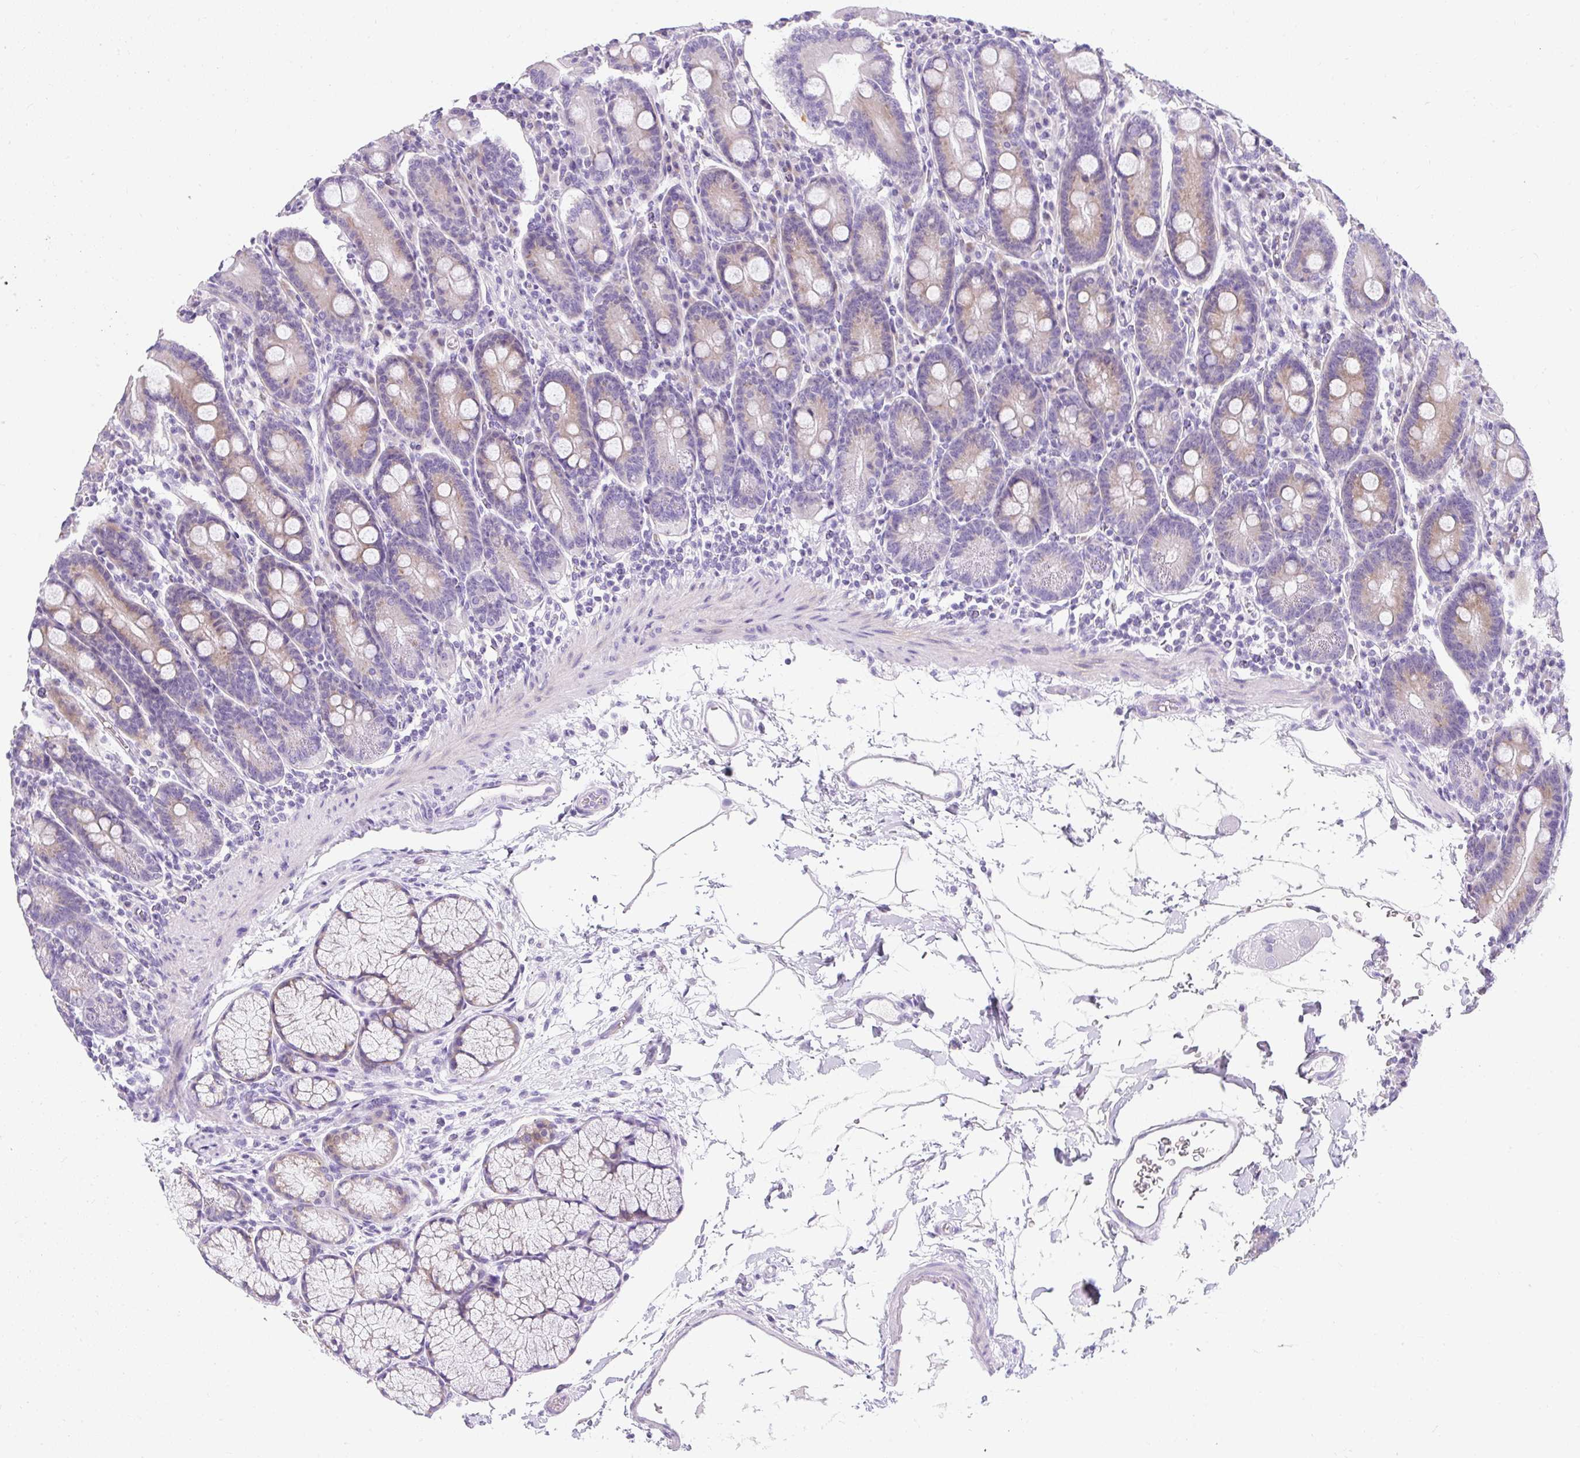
{"staining": {"intensity": "weak", "quantity": "25%-75%", "location": "cytoplasmic/membranous"}, "tissue": "duodenum", "cell_type": "Glandular cells", "image_type": "normal", "snomed": [{"axis": "morphology", "description": "Normal tissue, NOS"}, {"axis": "topography", "description": "Duodenum"}], "caption": "Weak cytoplasmic/membranous protein staining is identified in about 25%-75% of glandular cells in duodenum.", "gene": "DTX4", "patient": {"sex": "male", "age": 35}}